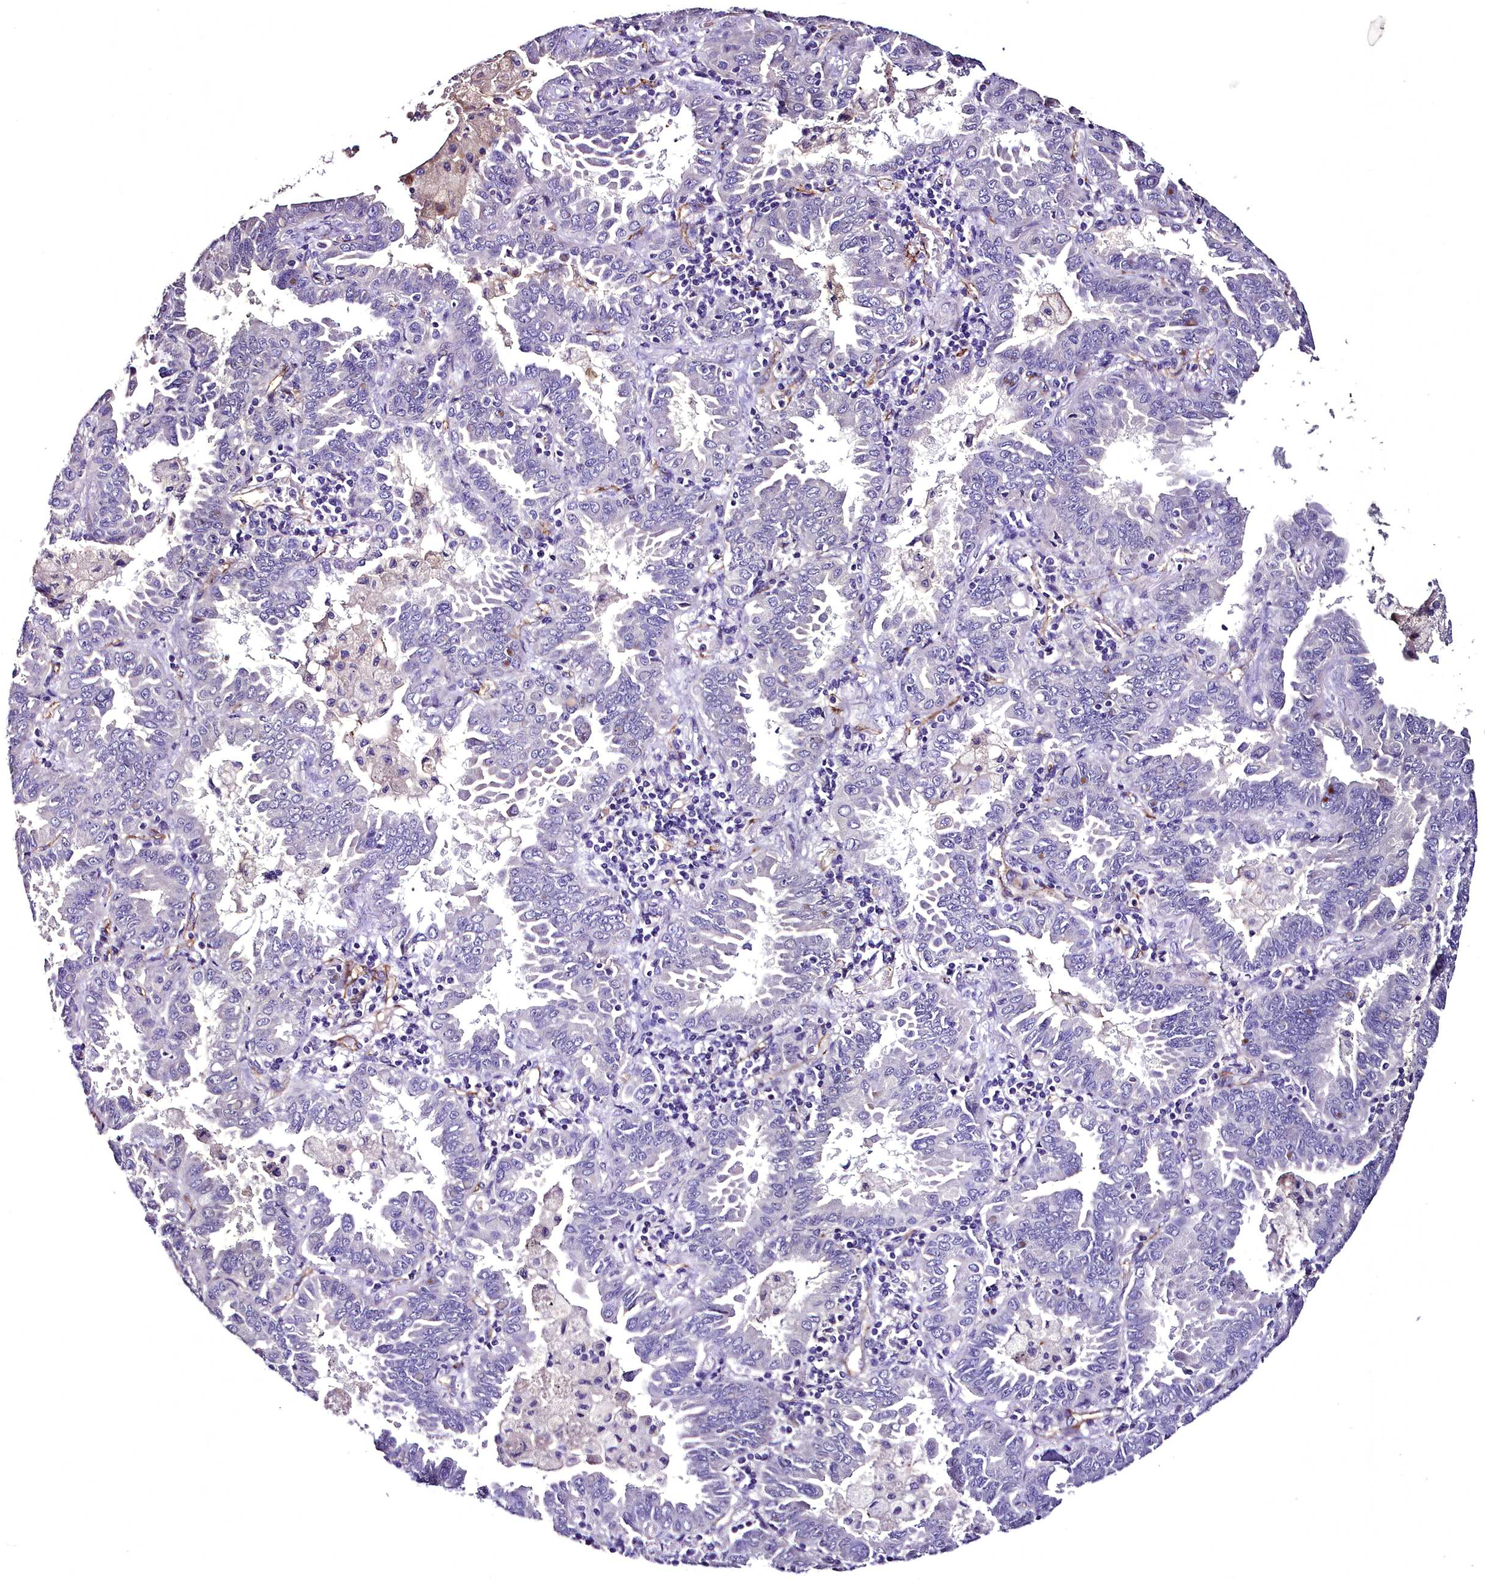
{"staining": {"intensity": "negative", "quantity": "none", "location": "none"}, "tissue": "lung cancer", "cell_type": "Tumor cells", "image_type": "cancer", "snomed": [{"axis": "morphology", "description": "Adenocarcinoma, NOS"}, {"axis": "topography", "description": "Lung"}], "caption": "An image of lung adenocarcinoma stained for a protein displays no brown staining in tumor cells. The staining was performed using DAB to visualize the protein expression in brown, while the nuclei were stained in blue with hematoxylin (Magnification: 20x).", "gene": "MS4A18", "patient": {"sex": "male", "age": 64}}